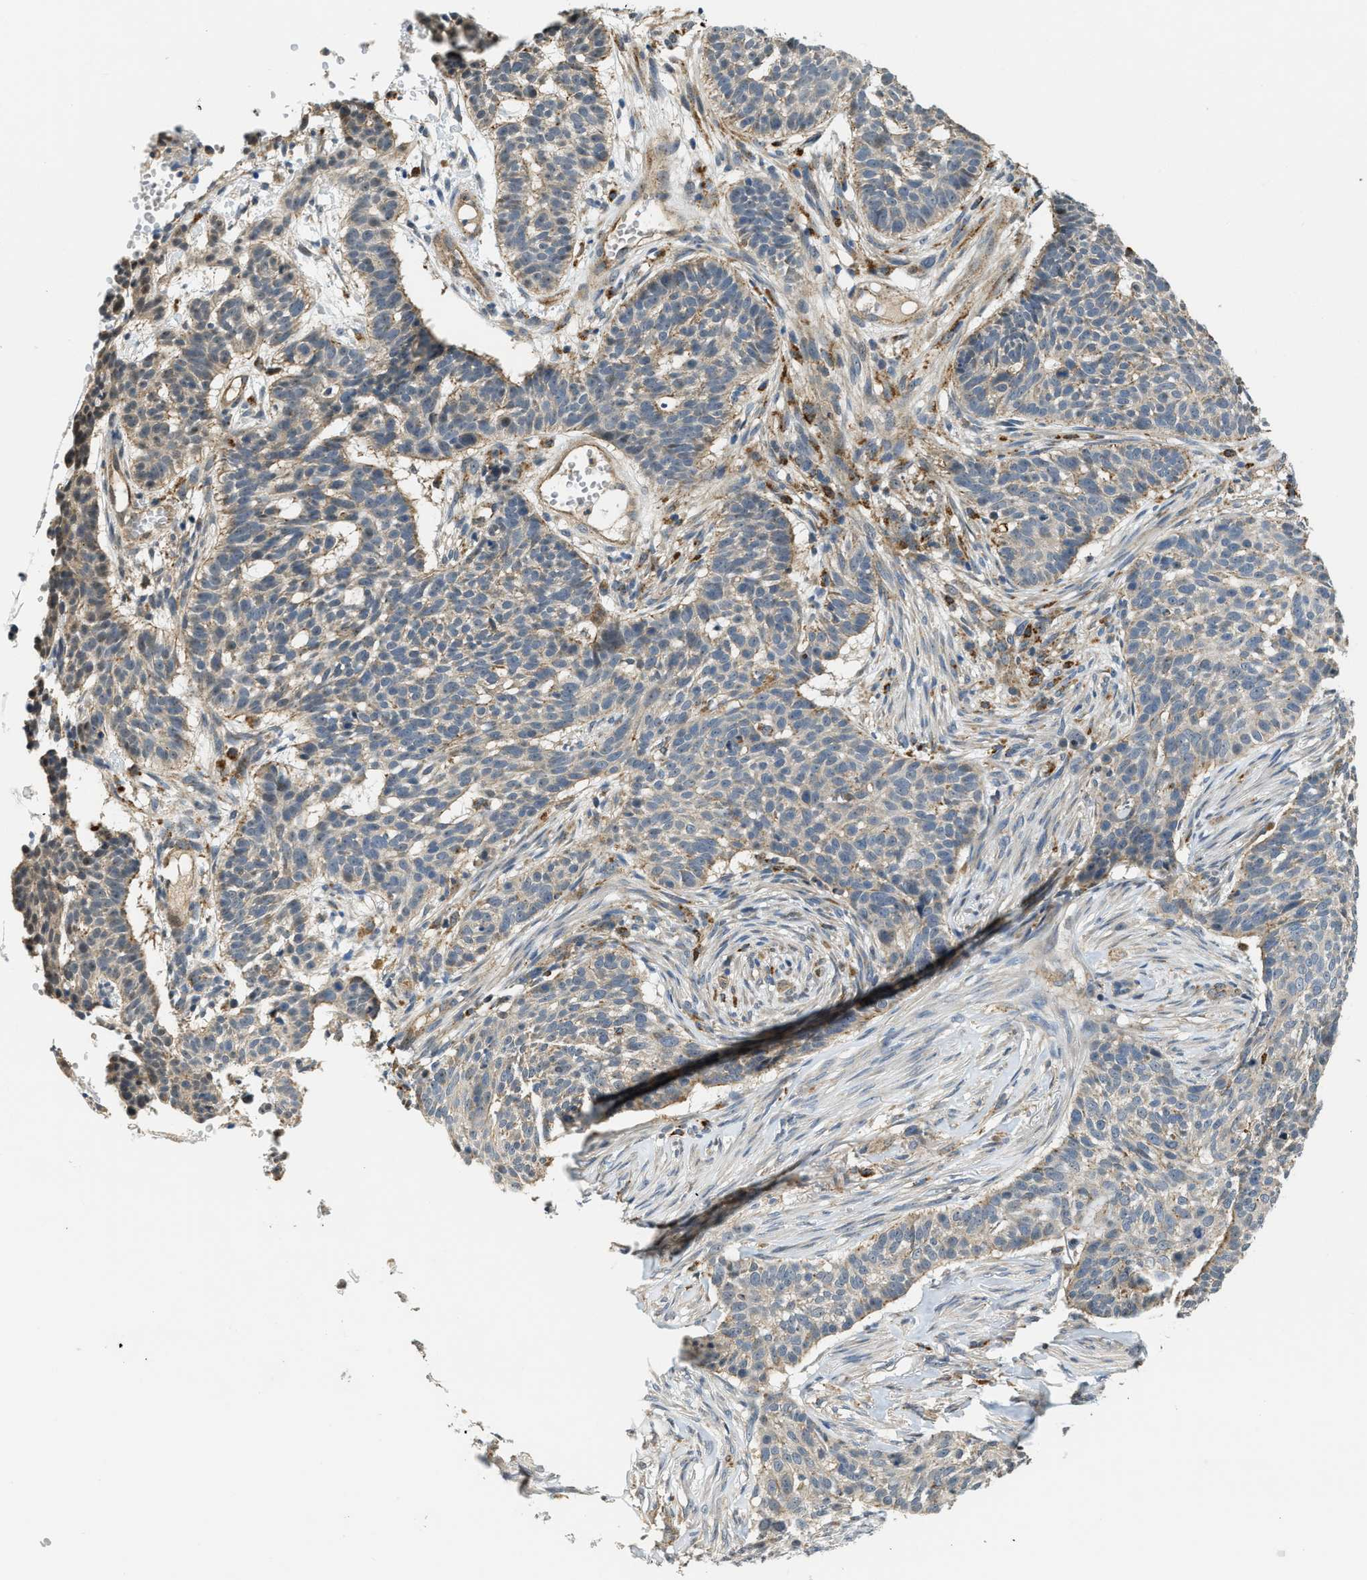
{"staining": {"intensity": "weak", "quantity": ">75%", "location": "cytoplasmic/membranous"}, "tissue": "skin cancer", "cell_type": "Tumor cells", "image_type": "cancer", "snomed": [{"axis": "morphology", "description": "Basal cell carcinoma"}, {"axis": "topography", "description": "Skin"}], "caption": "A brown stain labels weak cytoplasmic/membranous staining of a protein in human basal cell carcinoma (skin) tumor cells. Using DAB (brown) and hematoxylin (blue) stains, captured at high magnification using brightfield microscopy.", "gene": "STARD3NL", "patient": {"sex": "male", "age": 85}}